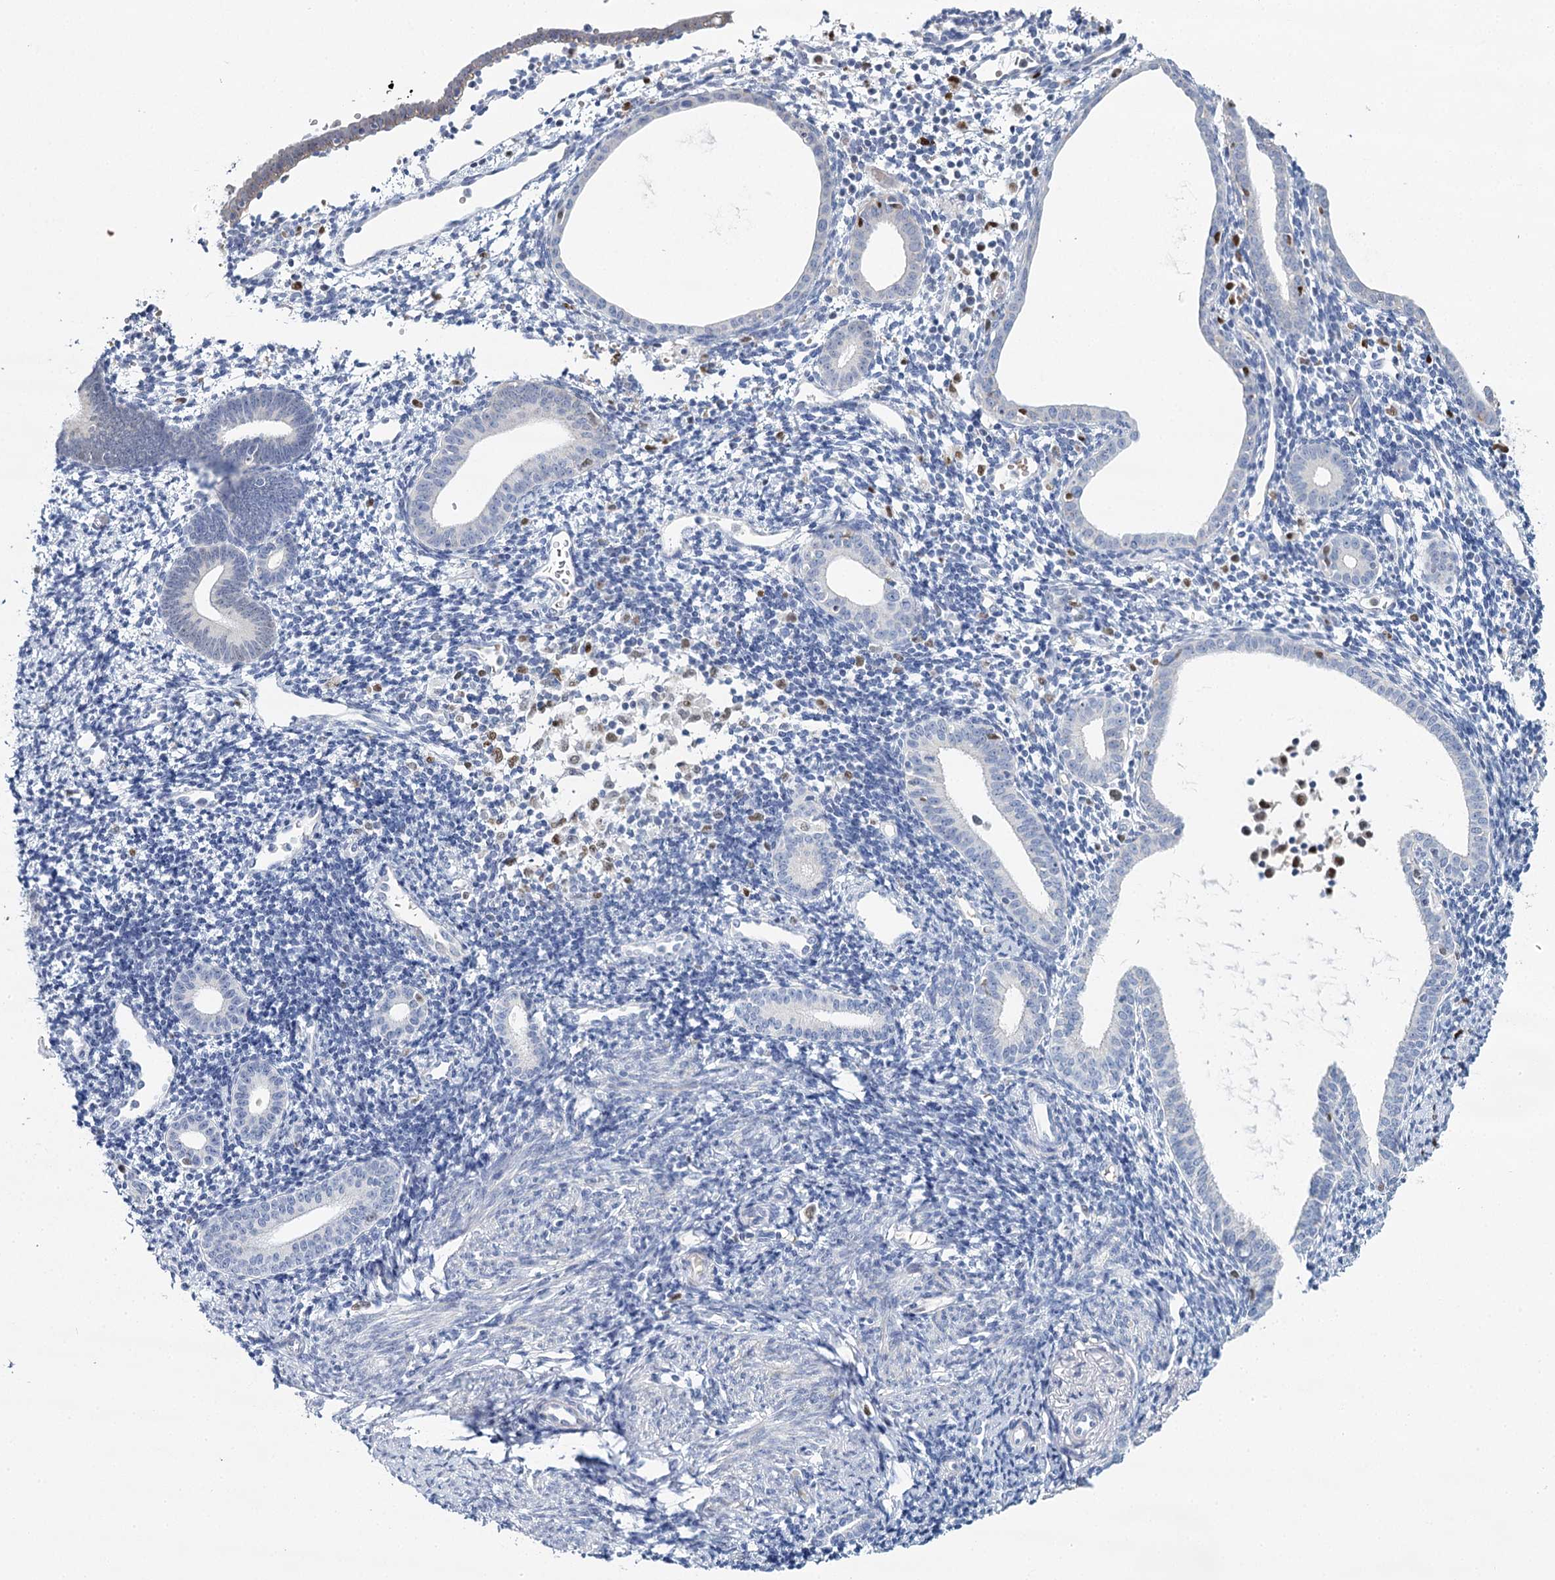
{"staining": {"intensity": "negative", "quantity": "none", "location": "none"}, "tissue": "endometrium", "cell_type": "Cells in endometrial stroma", "image_type": "normal", "snomed": [{"axis": "morphology", "description": "Normal tissue, NOS"}, {"axis": "topography", "description": "Endometrium"}], "caption": "This is an immunohistochemistry (IHC) histopathology image of benign human endometrium. There is no expression in cells in endometrial stroma.", "gene": "IGSF3", "patient": {"sex": "female", "age": 56}}